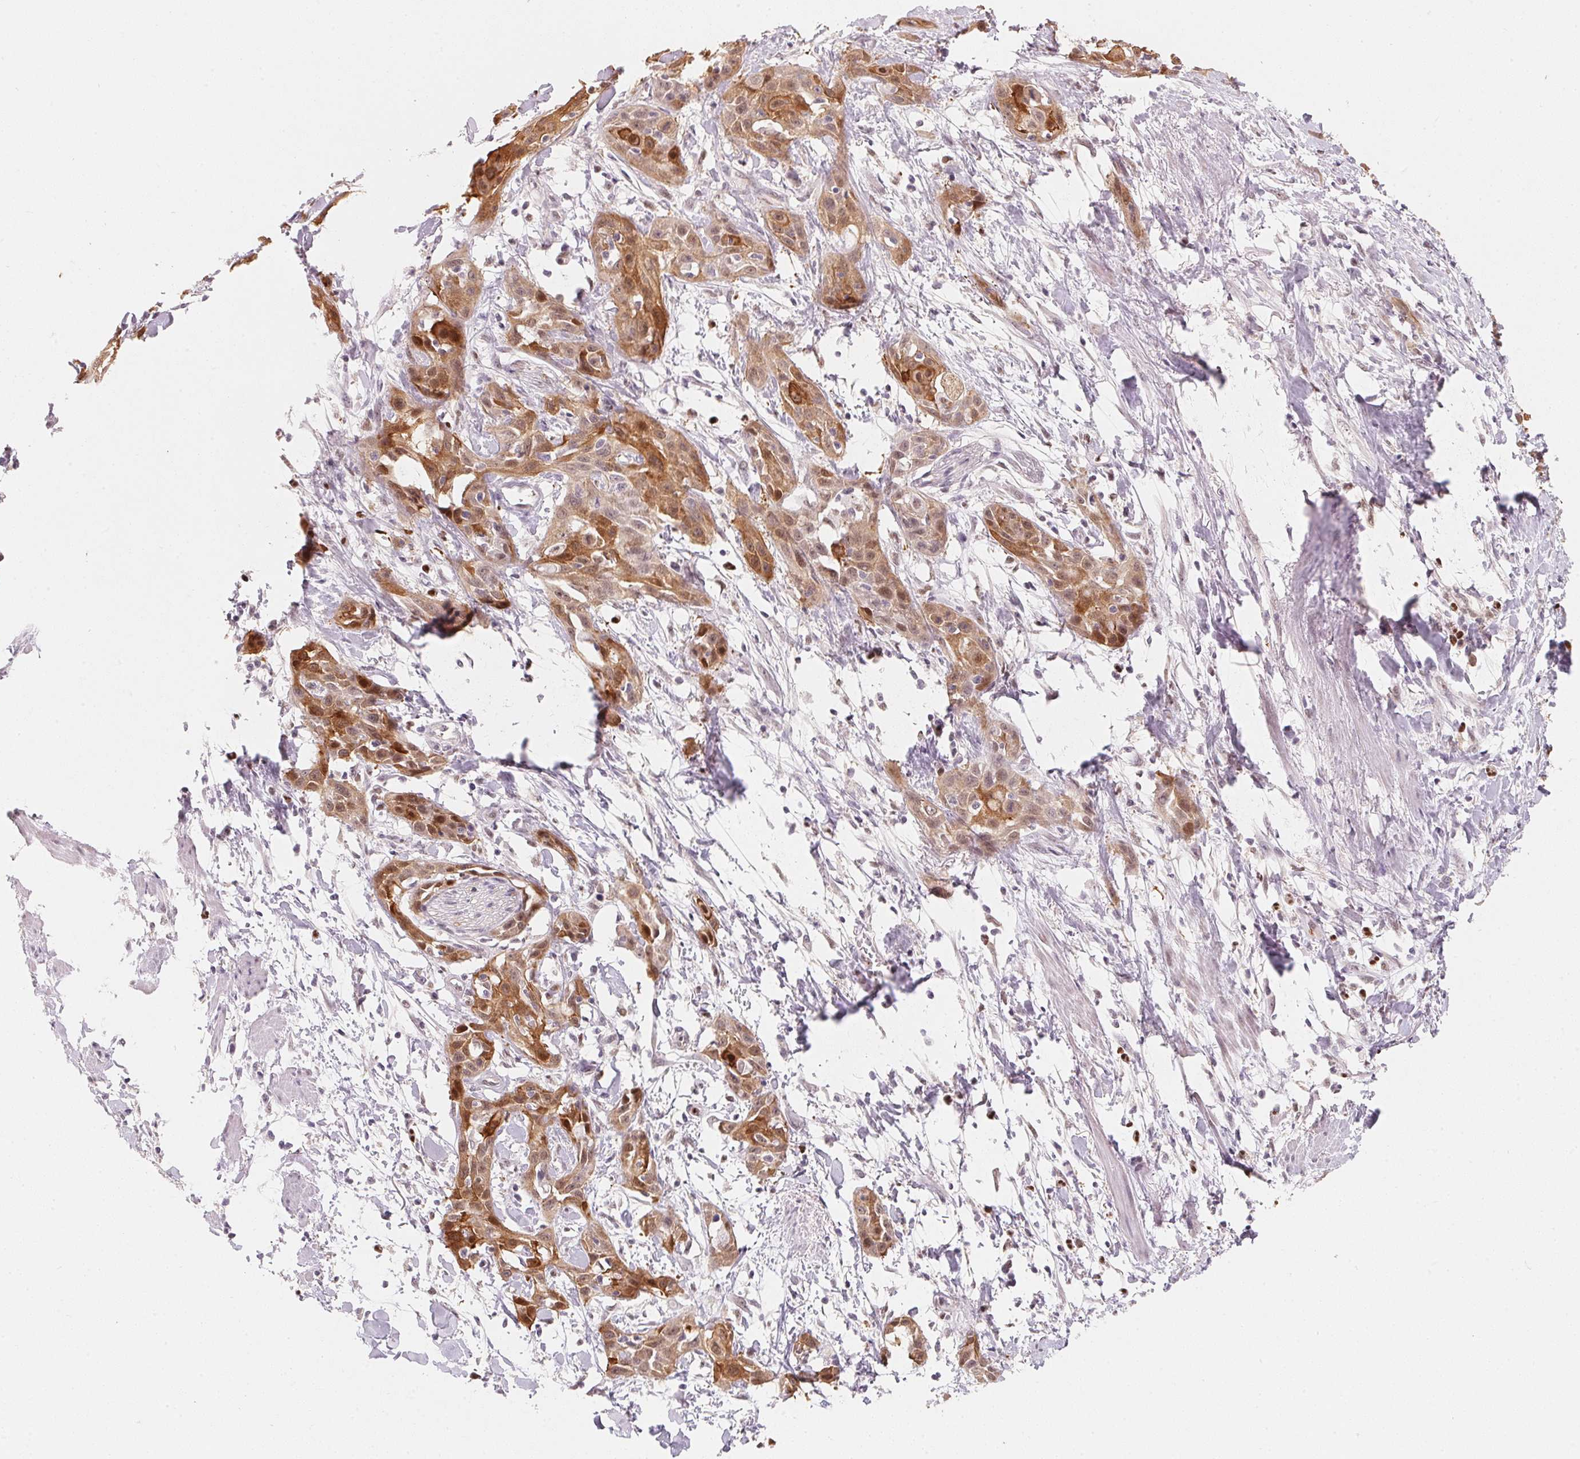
{"staining": {"intensity": "moderate", "quantity": ">75%", "location": "cytoplasmic/membranous,nuclear"}, "tissue": "skin cancer", "cell_type": "Tumor cells", "image_type": "cancer", "snomed": [{"axis": "morphology", "description": "Squamous cell carcinoma, NOS"}, {"axis": "topography", "description": "Skin"}, {"axis": "topography", "description": "Anal"}], "caption": "Approximately >75% of tumor cells in skin squamous cell carcinoma show moderate cytoplasmic/membranous and nuclear protein positivity as visualized by brown immunohistochemical staining.", "gene": "ARHGAP22", "patient": {"sex": "male", "age": 64}}